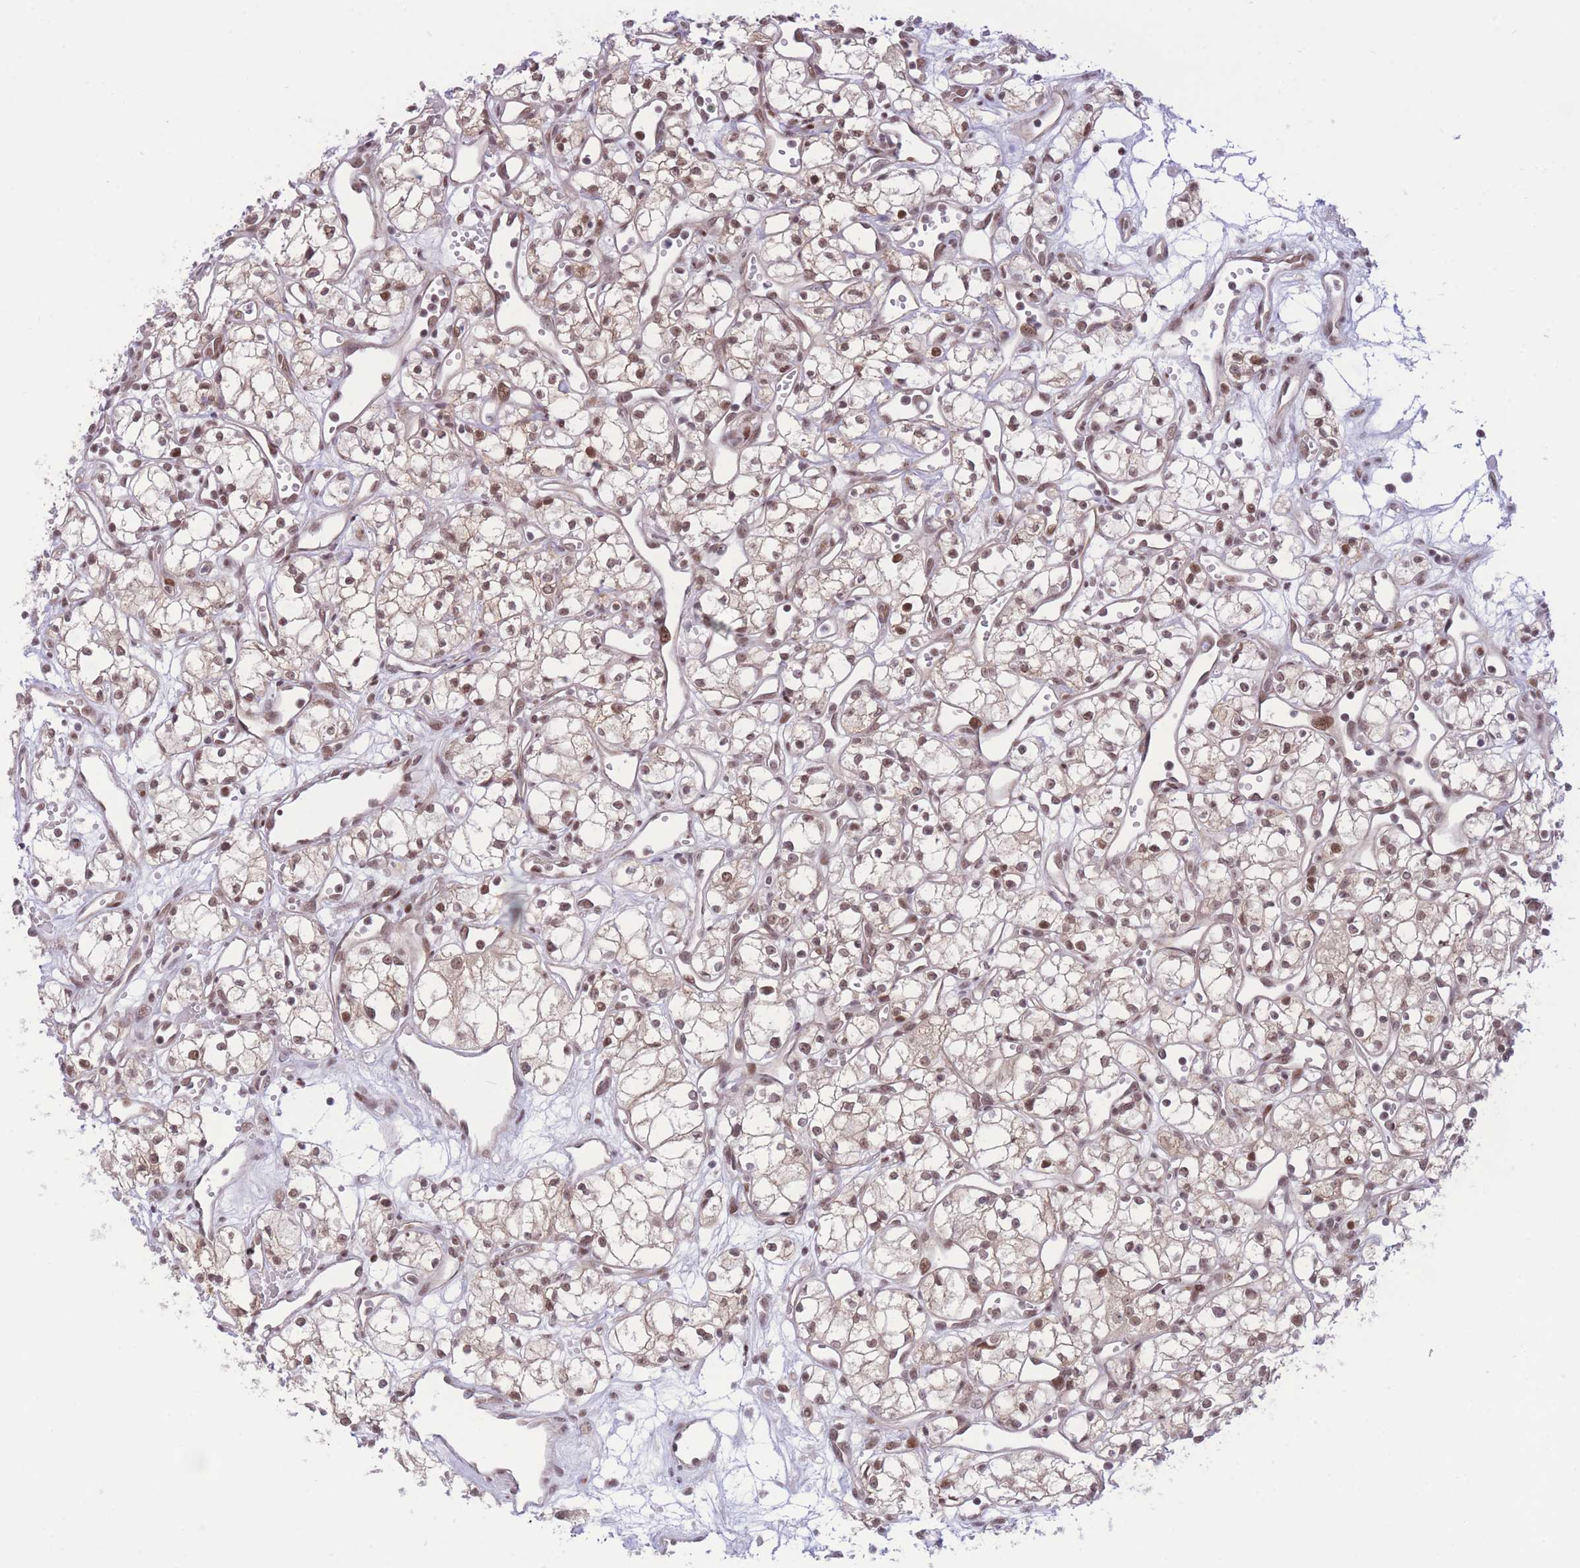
{"staining": {"intensity": "moderate", "quantity": "25%-75%", "location": "nuclear"}, "tissue": "renal cancer", "cell_type": "Tumor cells", "image_type": "cancer", "snomed": [{"axis": "morphology", "description": "Adenocarcinoma, NOS"}, {"axis": "topography", "description": "Kidney"}], "caption": "Renal adenocarcinoma stained for a protein exhibits moderate nuclear positivity in tumor cells.", "gene": "PCIF1", "patient": {"sex": "male", "age": 59}}